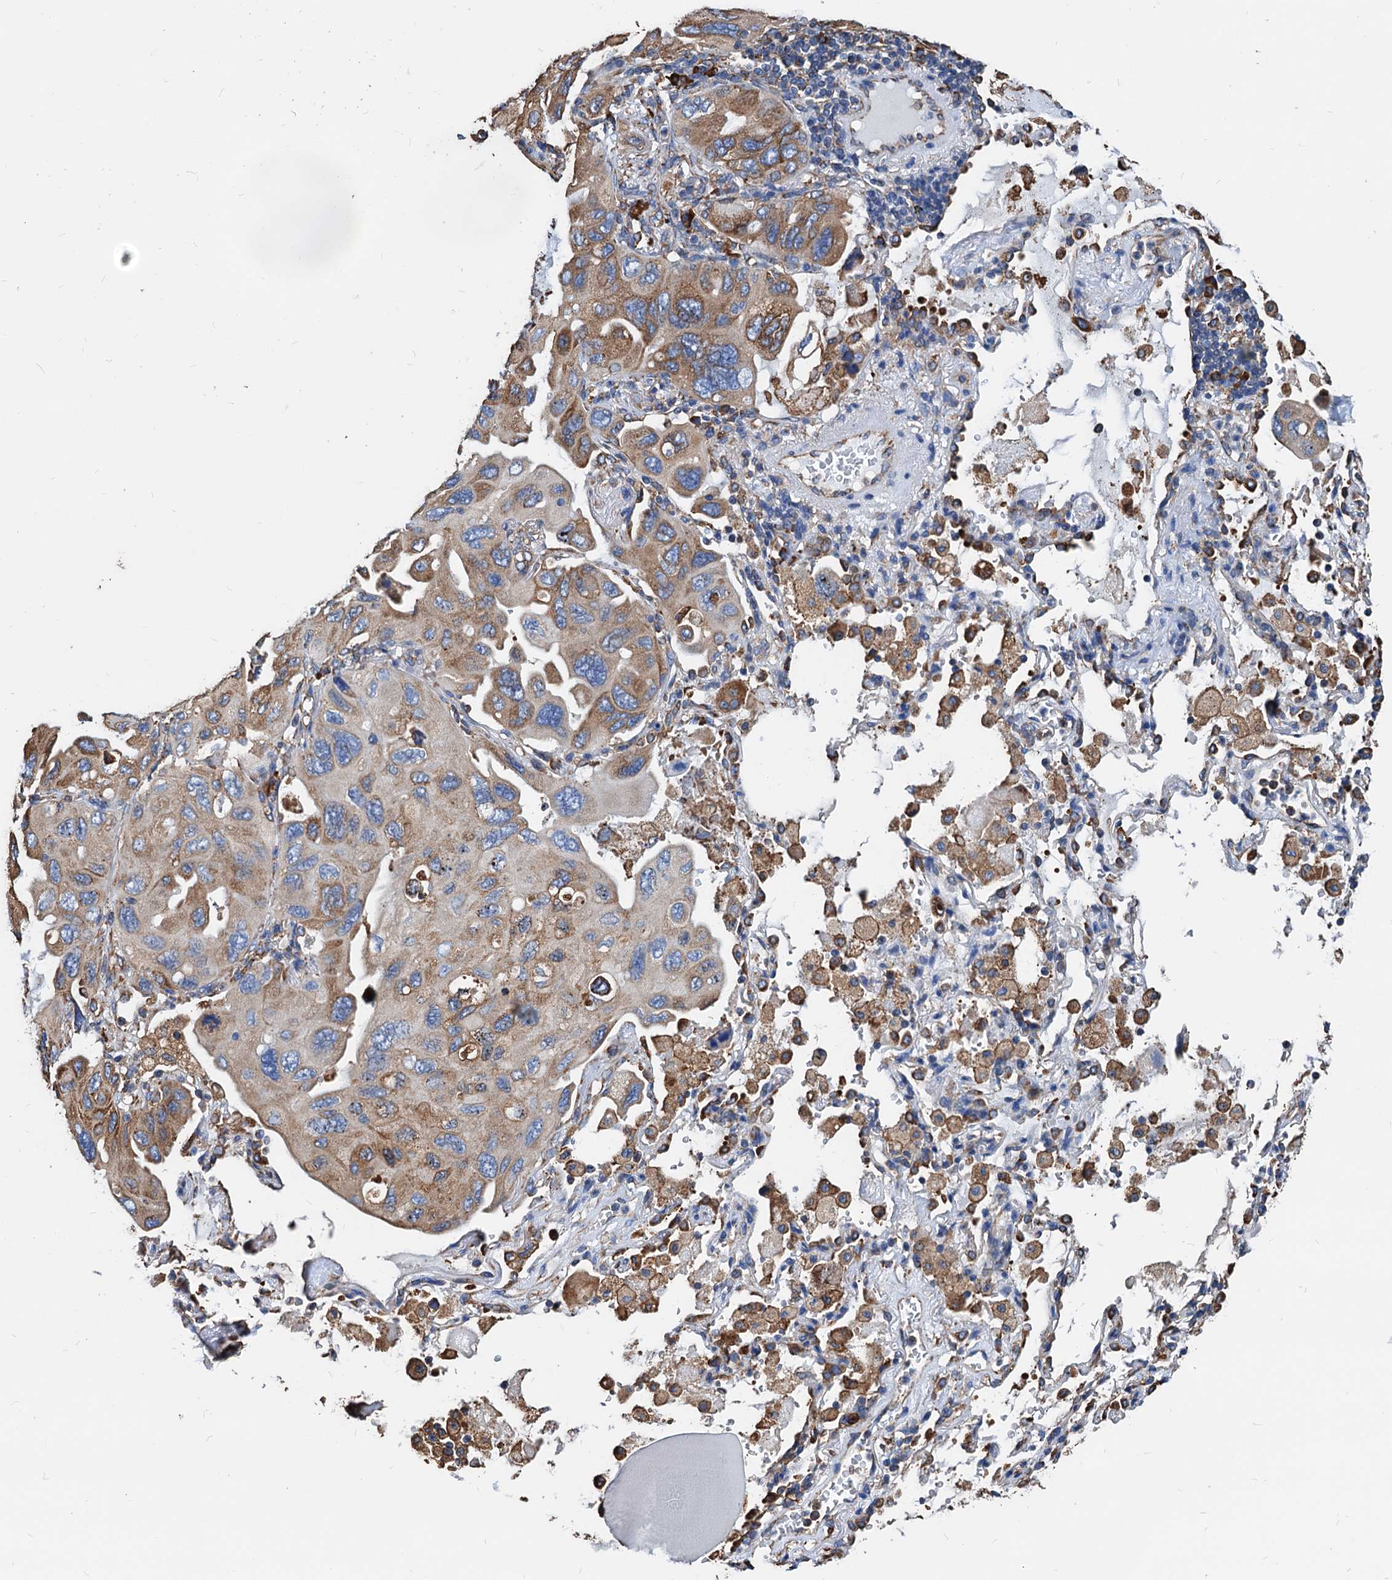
{"staining": {"intensity": "moderate", "quantity": "25%-75%", "location": "cytoplasmic/membranous"}, "tissue": "lung cancer", "cell_type": "Tumor cells", "image_type": "cancer", "snomed": [{"axis": "morphology", "description": "Squamous cell carcinoma, NOS"}, {"axis": "topography", "description": "Lung"}], "caption": "Immunohistochemical staining of lung squamous cell carcinoma demonstrates medium levels of moderate cytoplasmic/membranous protein staining in approximately 25%-75% of tumor cells.", "gene": "HSPA5", "patient": {"sex": "female", "age": 73}}